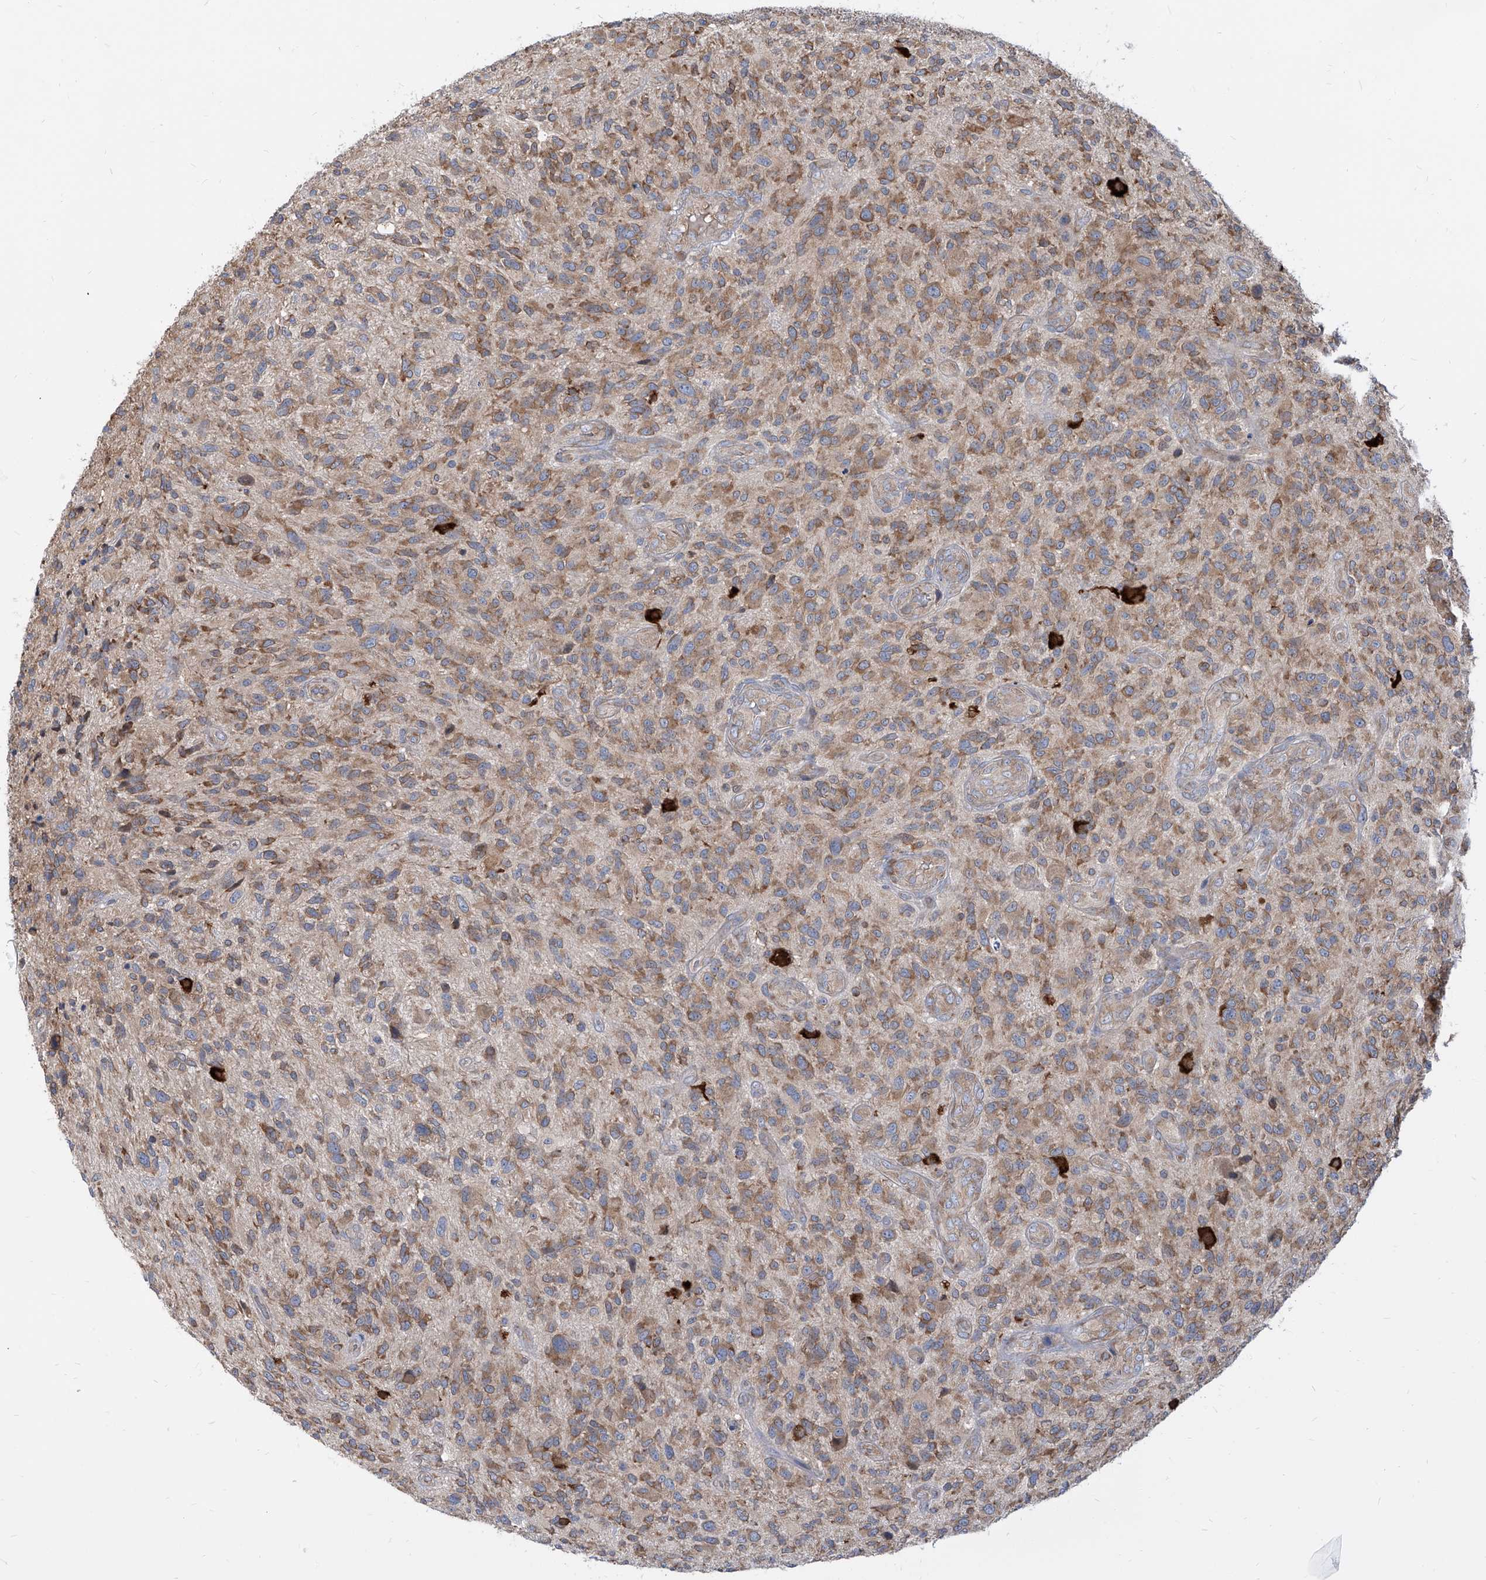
{"staining": {"intensity": "moderate", "quantity": ">75%", "location": "cytoplasmic/membranous"}, "tissue": "glioma", "cell_type": "Tumor cells", "image_type": "cancer", "snomed": [{"axis": "morphology", "description": "Glioma, malignant, High grade"}, {"axis": "topography", "description": "Brain"}], "caption": "IHC (DAB (3,3'-diaminobenzidine)) staining of human glioma demonstrates moderate cytoplasmic/membranous protein positivity in approximately >75% of tumor cells.", "gene": "FAM83B", "patient": {"sex": "male", "age": 47}}